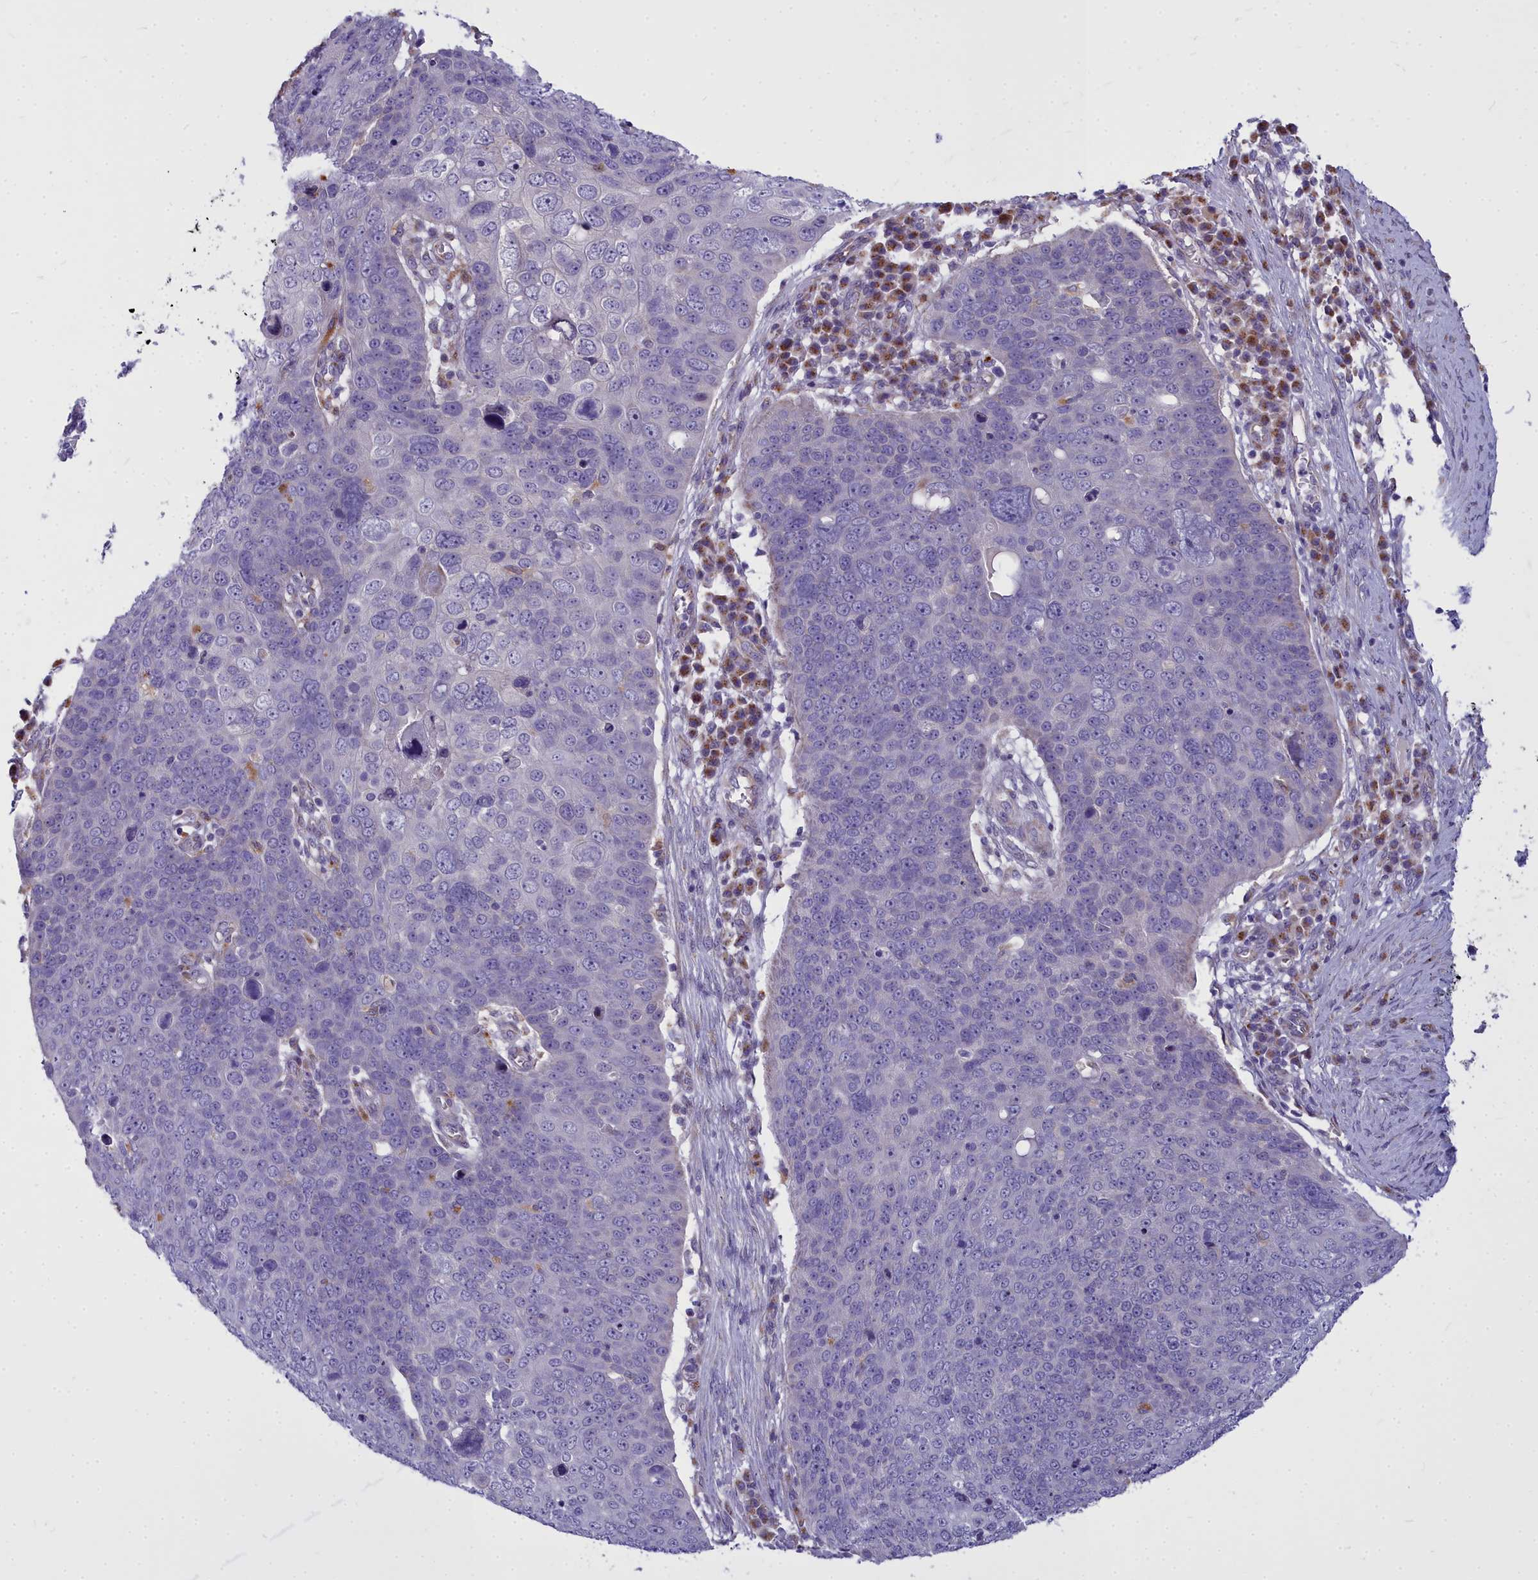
{"staining": {"intensity": "negative", "quantity": "none", "location": "none"}, "tissue": "skin cancer", "cell_type": "Tumor cells", "image_type": "cancer", "snomed": [{"axis": "morphology", "description": "Squamous cell carcinoma, NOS"}, {"axis": "topography", "description": "Skin"}], "caption": "Skin cancer (squamous cell carcinoma) stained for a protein using IHC demonstrates no staining tumor cells.", "gene": "WDPCP", "patient": {"sex": "male", "age": 71}}